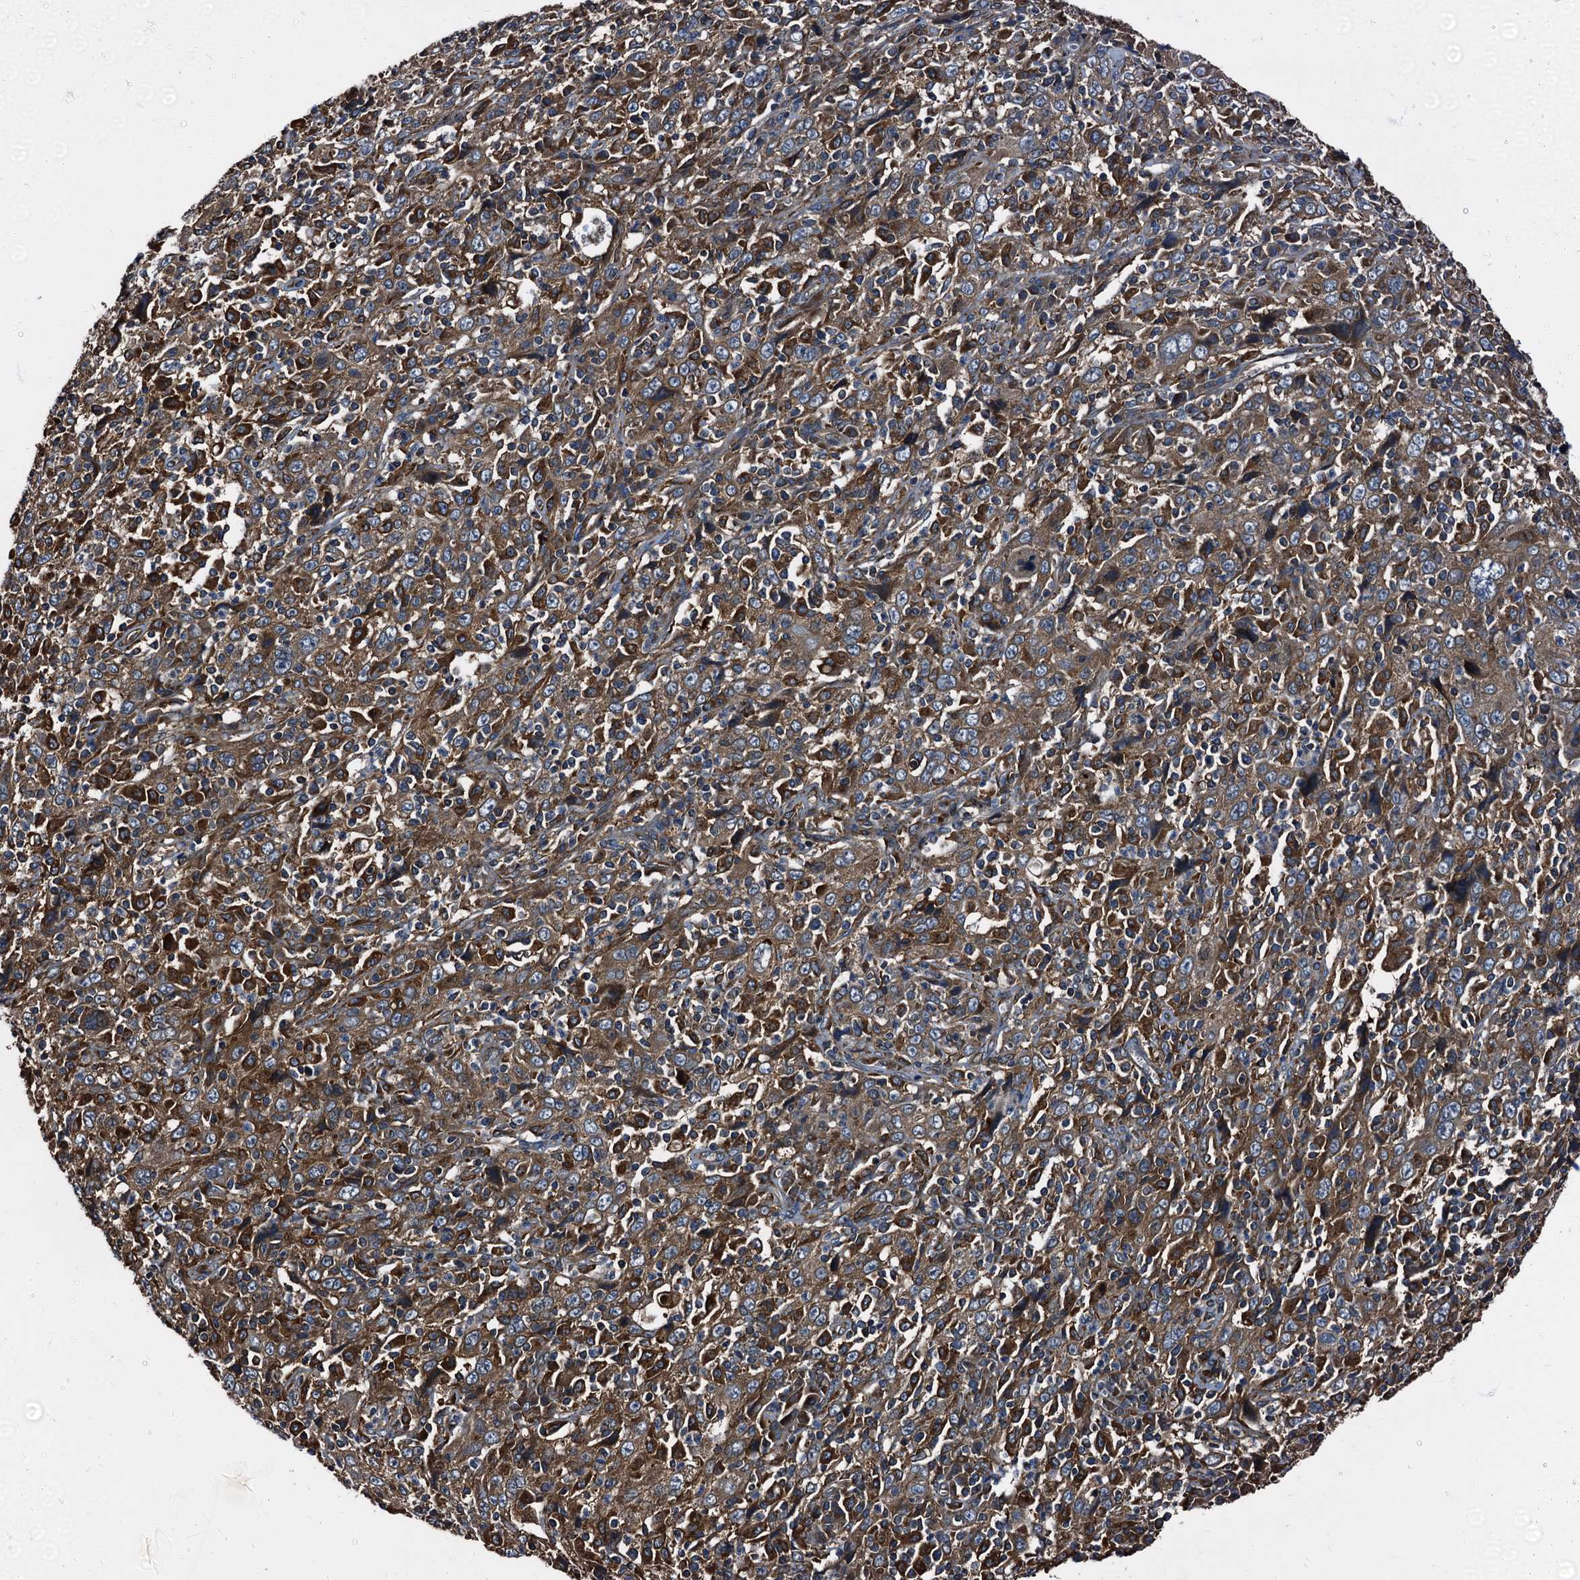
{"staining": {"intensity": "moderate", "quantity": ">75%", "location": "cytoplasmic/membranous"}, "tissue": "cervical cancer", "cell_type": "Tumor cells", "image_type": "cancer", "snomed": [{"axis": "morphology", "description": "Squamous cell carcinoma, NOS"}, {"axis": "topography", "description": "Cervix"}], "caption": "Moderate cytoplasmic/membranous protein positivity is identified in approximately >75% of tumor cells in squamous cell carcinoma (cervical).", "gene": "PEX5", "patient": {"sex": "female", "age": 46}}